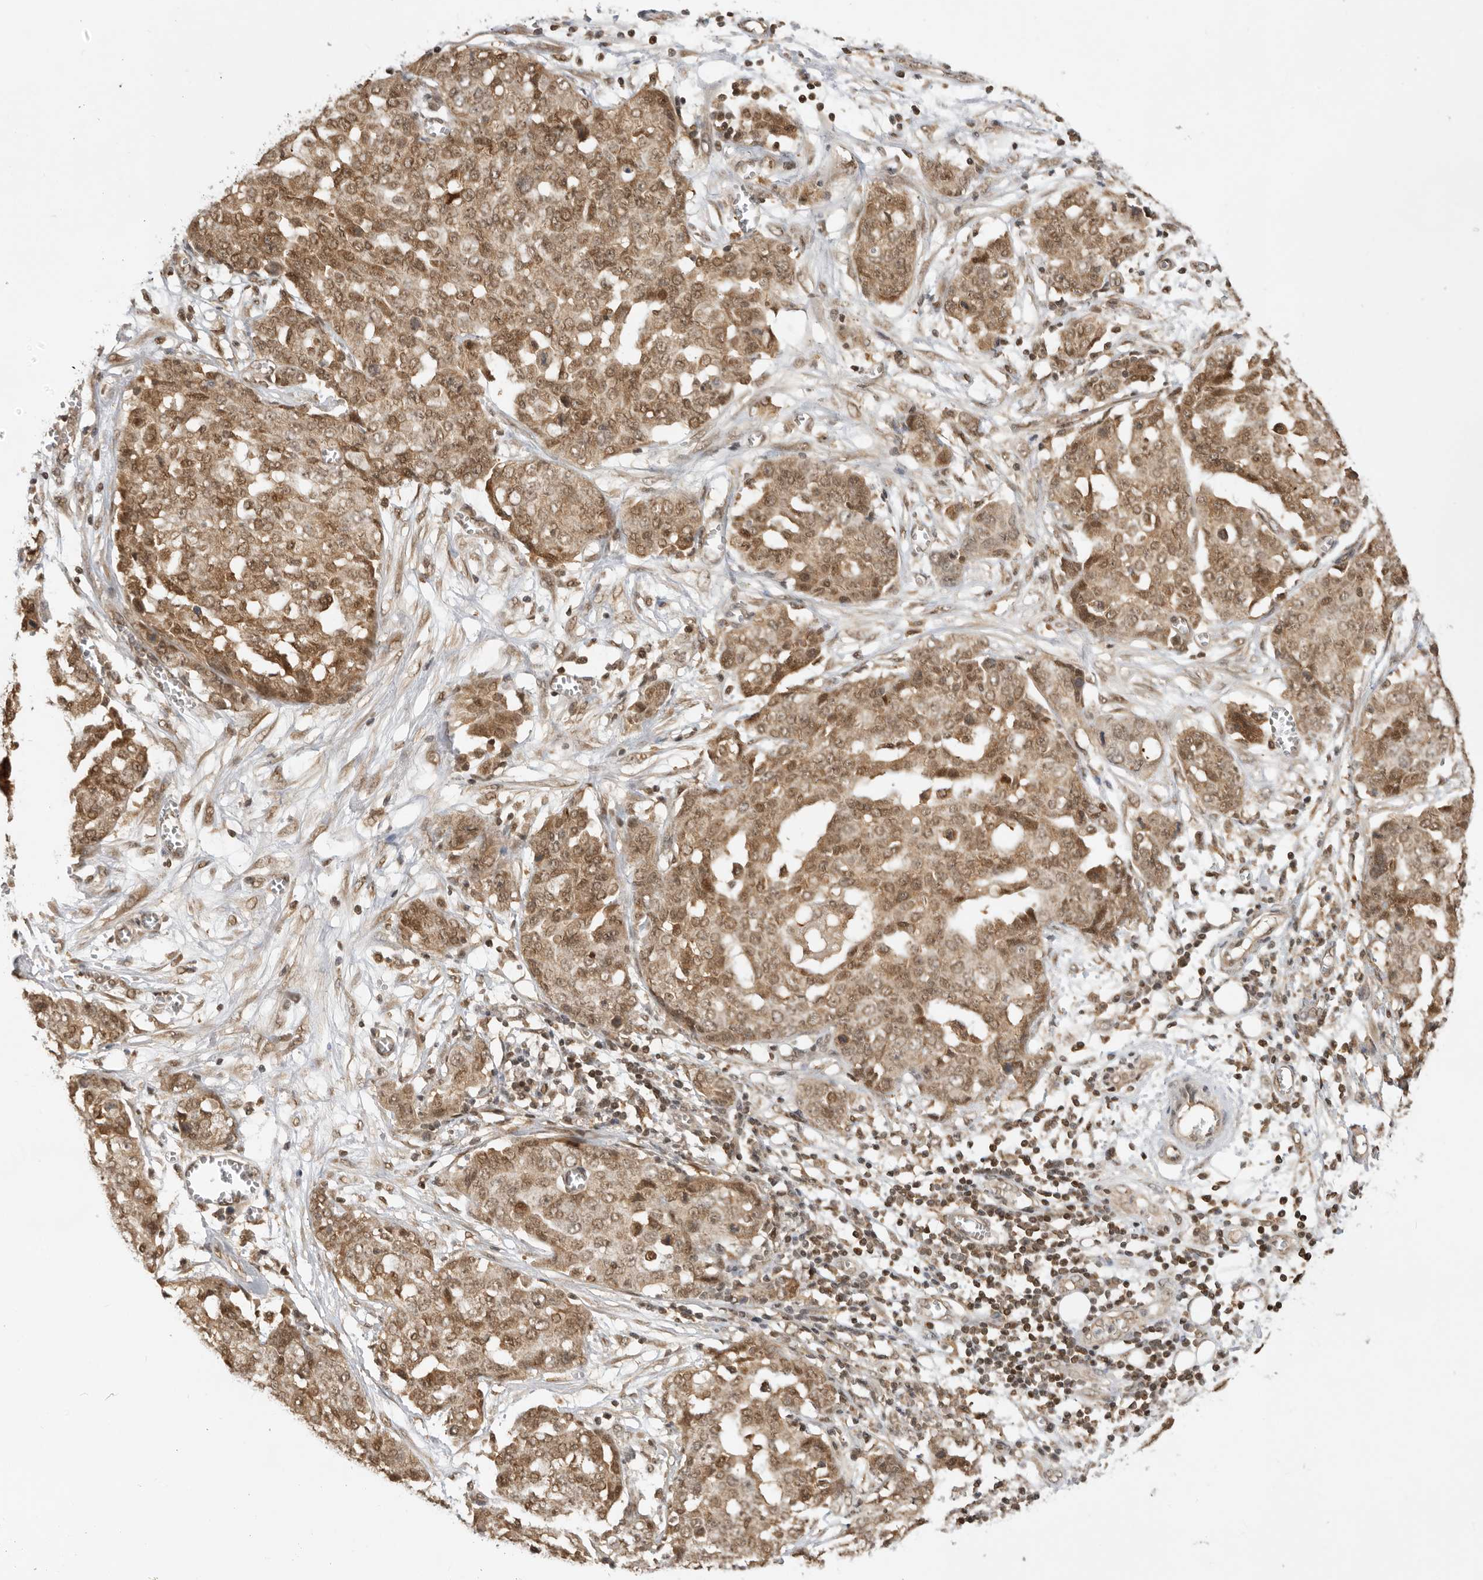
{"staining": {"intensity": "moderate", "quantity": ">75%", "location": "cytoplasmic/membranous,nuclear"}, "tissue": "ovarian cancer", "cell_type": "Tumor cells", "image_type": "cancer", "snomed": [{"axis": "morphology", "description": "Cystadenocarcinoma, serous, NOS"}, {"axis": "topography", "description": "Soft tissue"}, {"axis": "topography", "description": "Ovary"}], "caption": "There is medium levels of moderate cytoplasmic/membranous and nuclear staining in tumor cells of ovarian cancer, as demonstrated by immunohistochemical staining (brown color).", "gene": "ADPRS", "patient": {"sex": "female", "age": 57}}